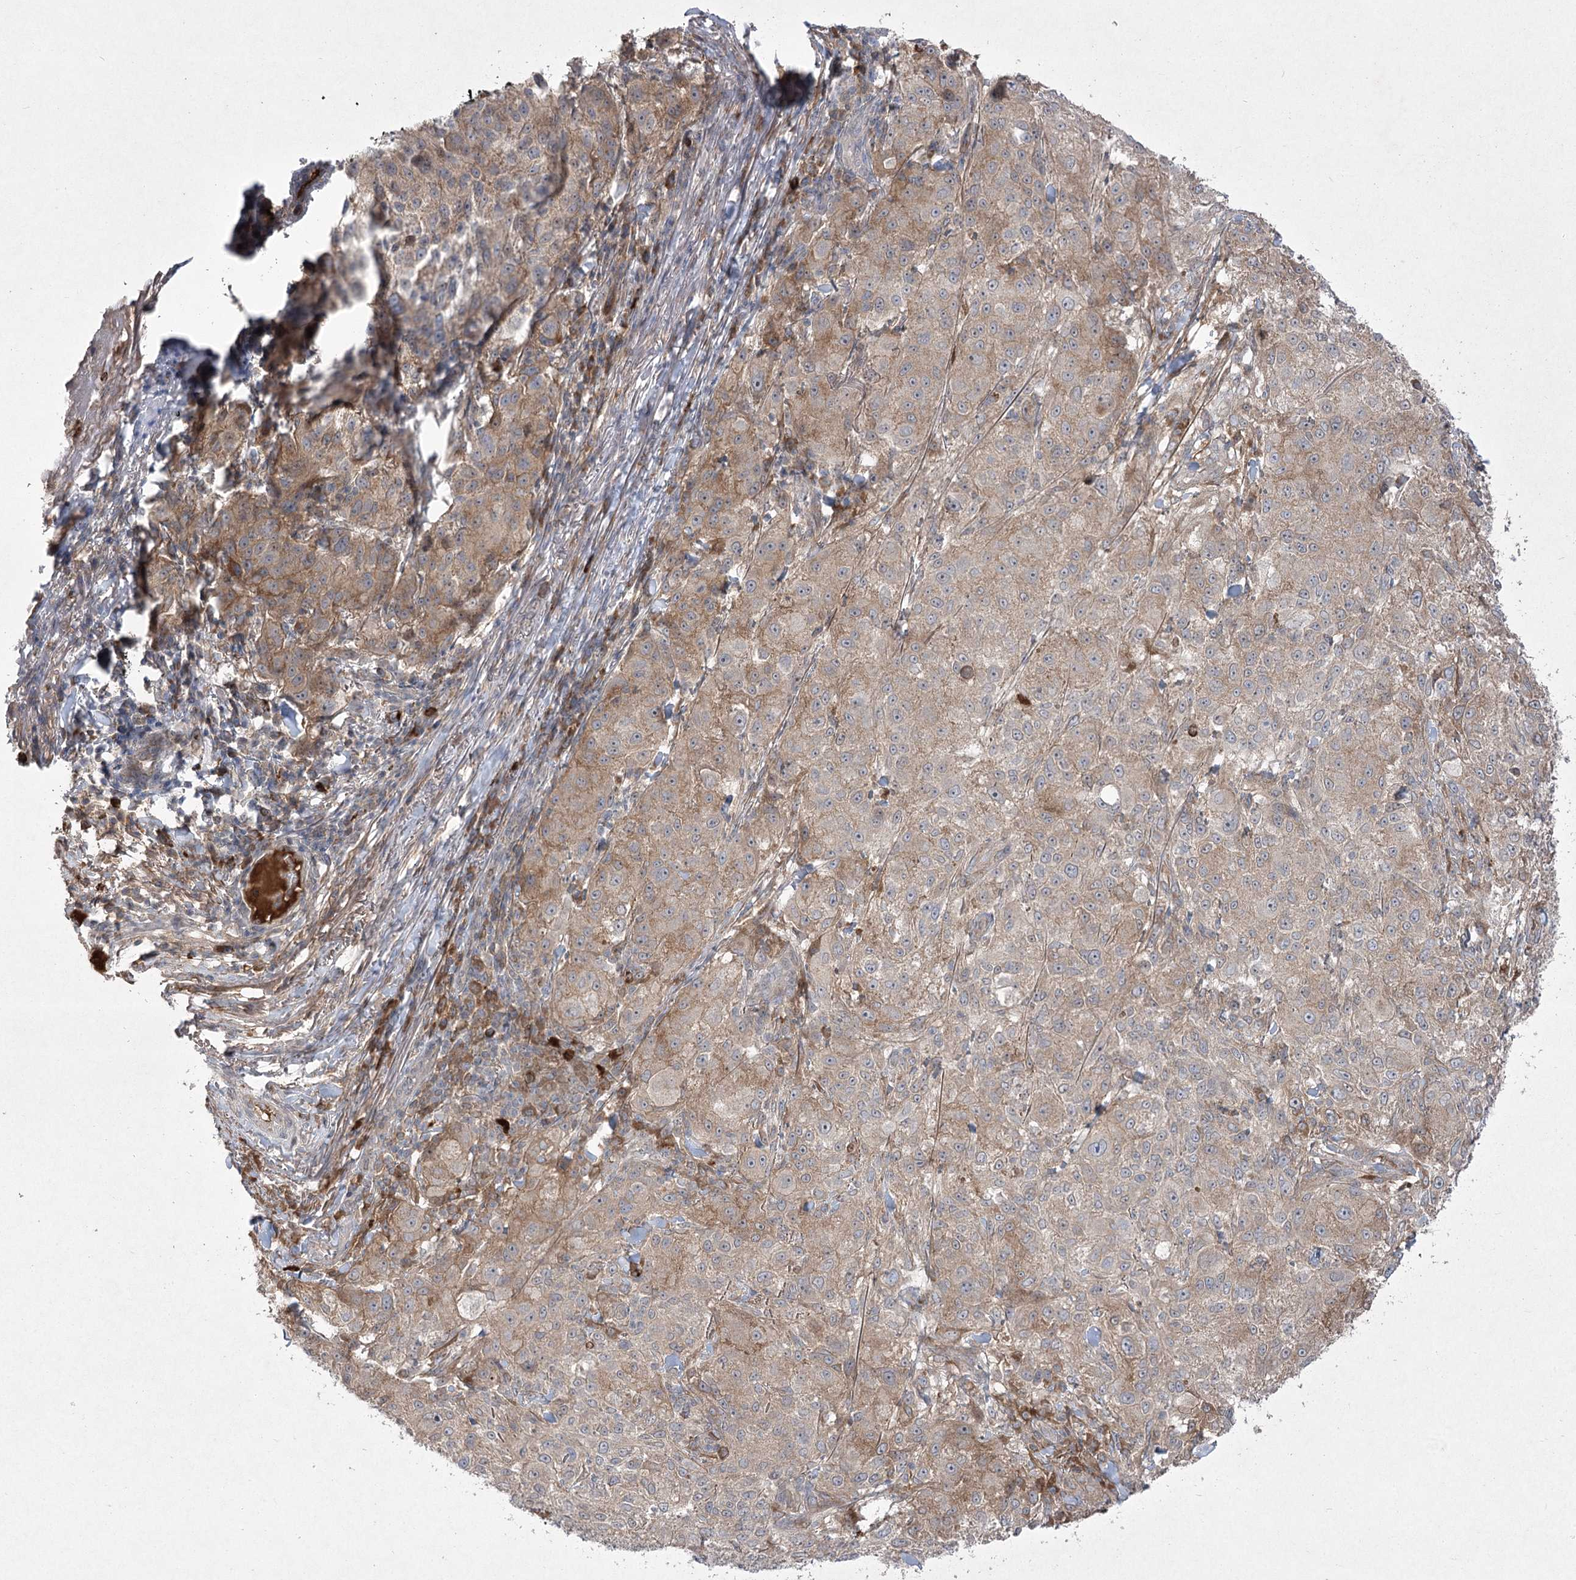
{"staining": {"intensity": "moderate", "quantity": "25%-75%", "location": "cytoplasmic/membranous"}, "tissue": "melanoma", "cell_type": "Tumor cells", "image_type": "cancer", "snomed": [{"axis": "morphology", "description": "Necrosis, NOS"}, {"axis": "morphology", "description": "Malignant melanoma, NOS"}, {"axis": "topography", "description": "Skin"}], "caption": "Human melanoma stained for a protein (brown) exhibits moderate cytoplasmic/membranous positive expression in approximately 25%-75% of tumor cells.", "gene": "PLEKHA5", "patient": {"sex": "female", "age": 87}}